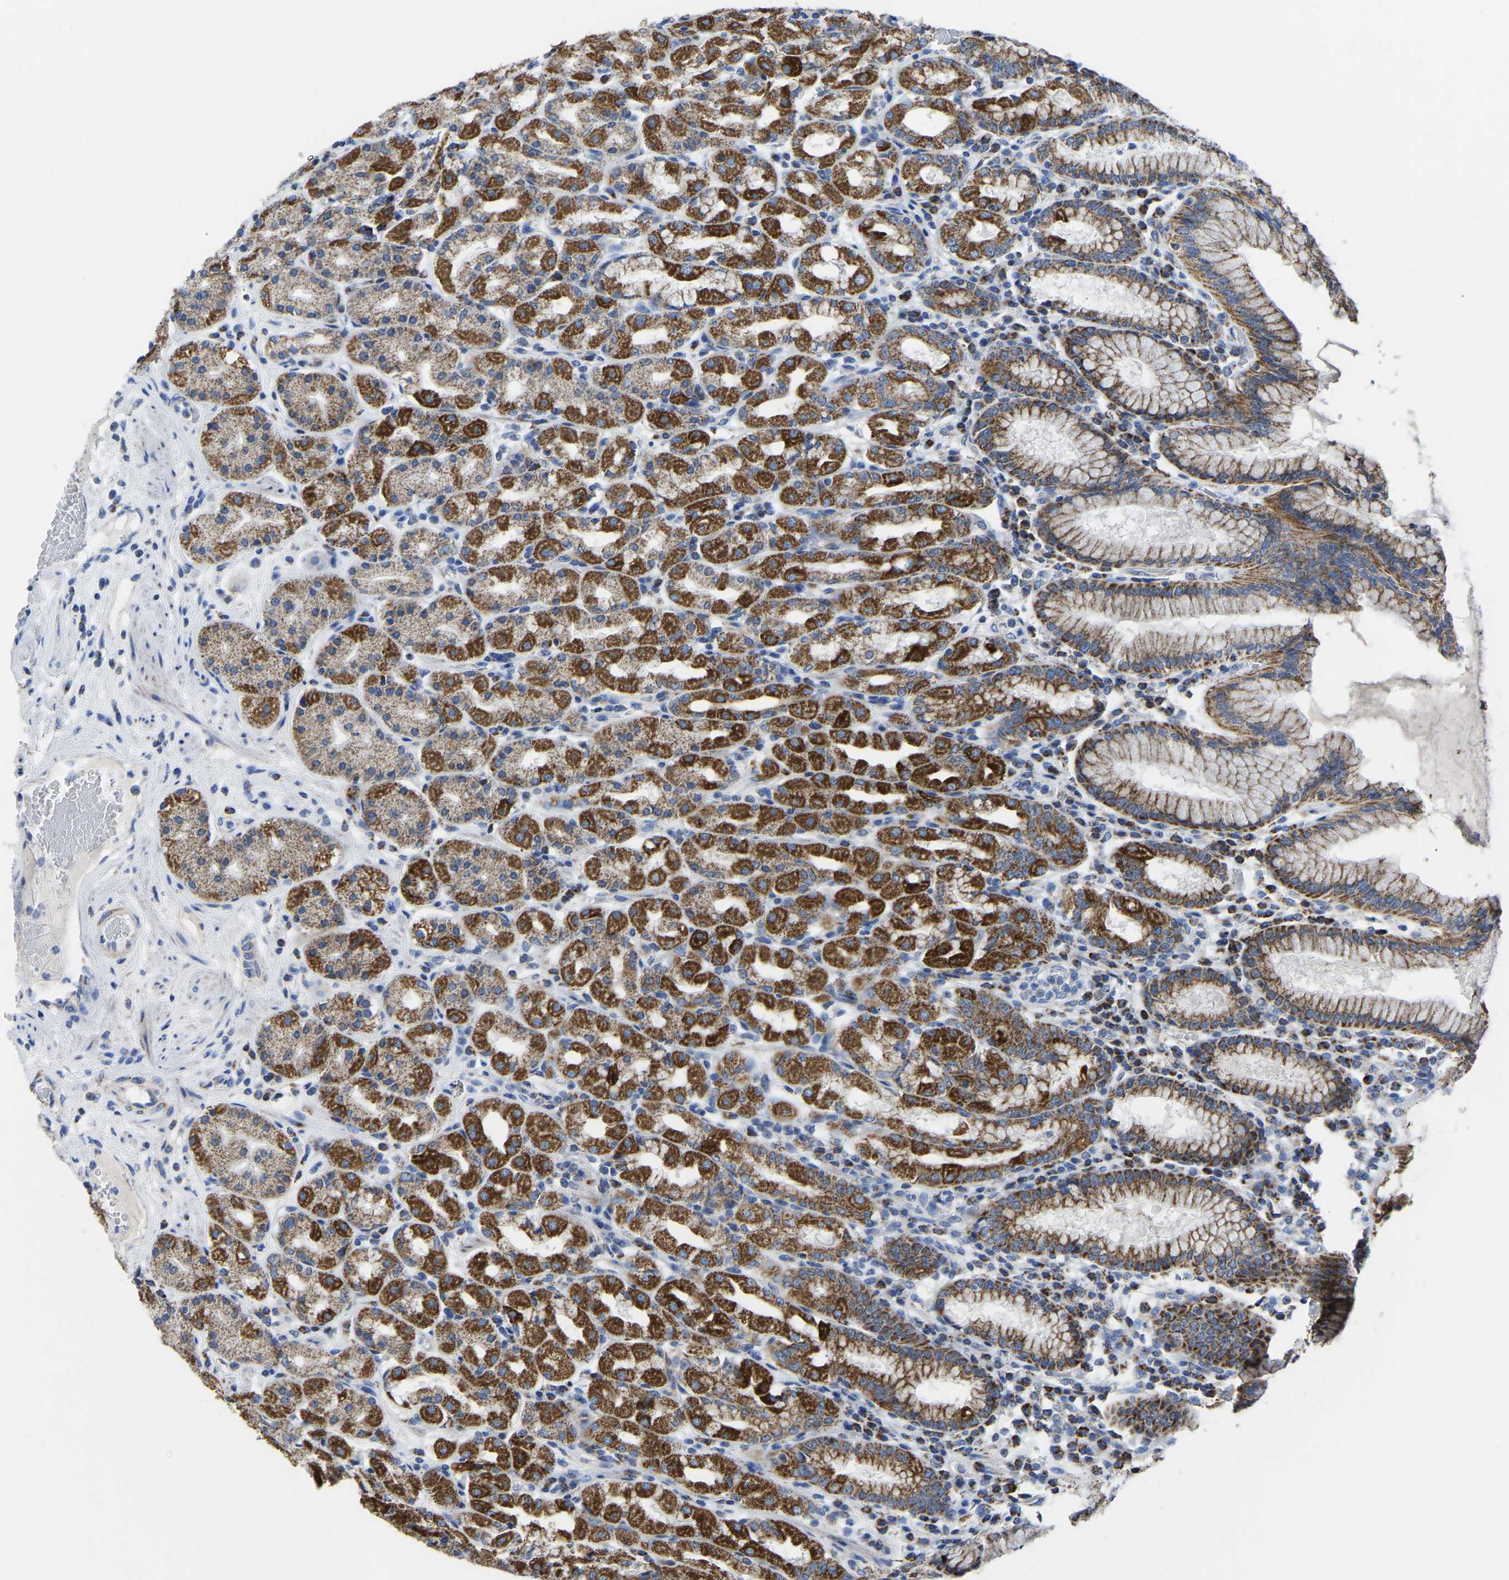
{"staining": {"intensity": "strong", "quantity": "25%-75%", "location": "cytoplasmic/membranous"}, "tissue": "stomach", "cell_type": "Glandular cells", "image_type": "normal", "snomed": [{"axis": "morphology", "description": "Normal tissue, NOS"}, {"axis": "topography", "description": "Stomach"}, {"axis": "topography", "description": "Stomach, lower"}], "caption": "Approximately 25%-75% of glandular cells in normal human stomach exhibit strong cytoplasmic/membranous protein staining as visualized by brown immunohistochemical staining.", "gene": "ETFA", "patient": {"sex": "female", "age": 56}}